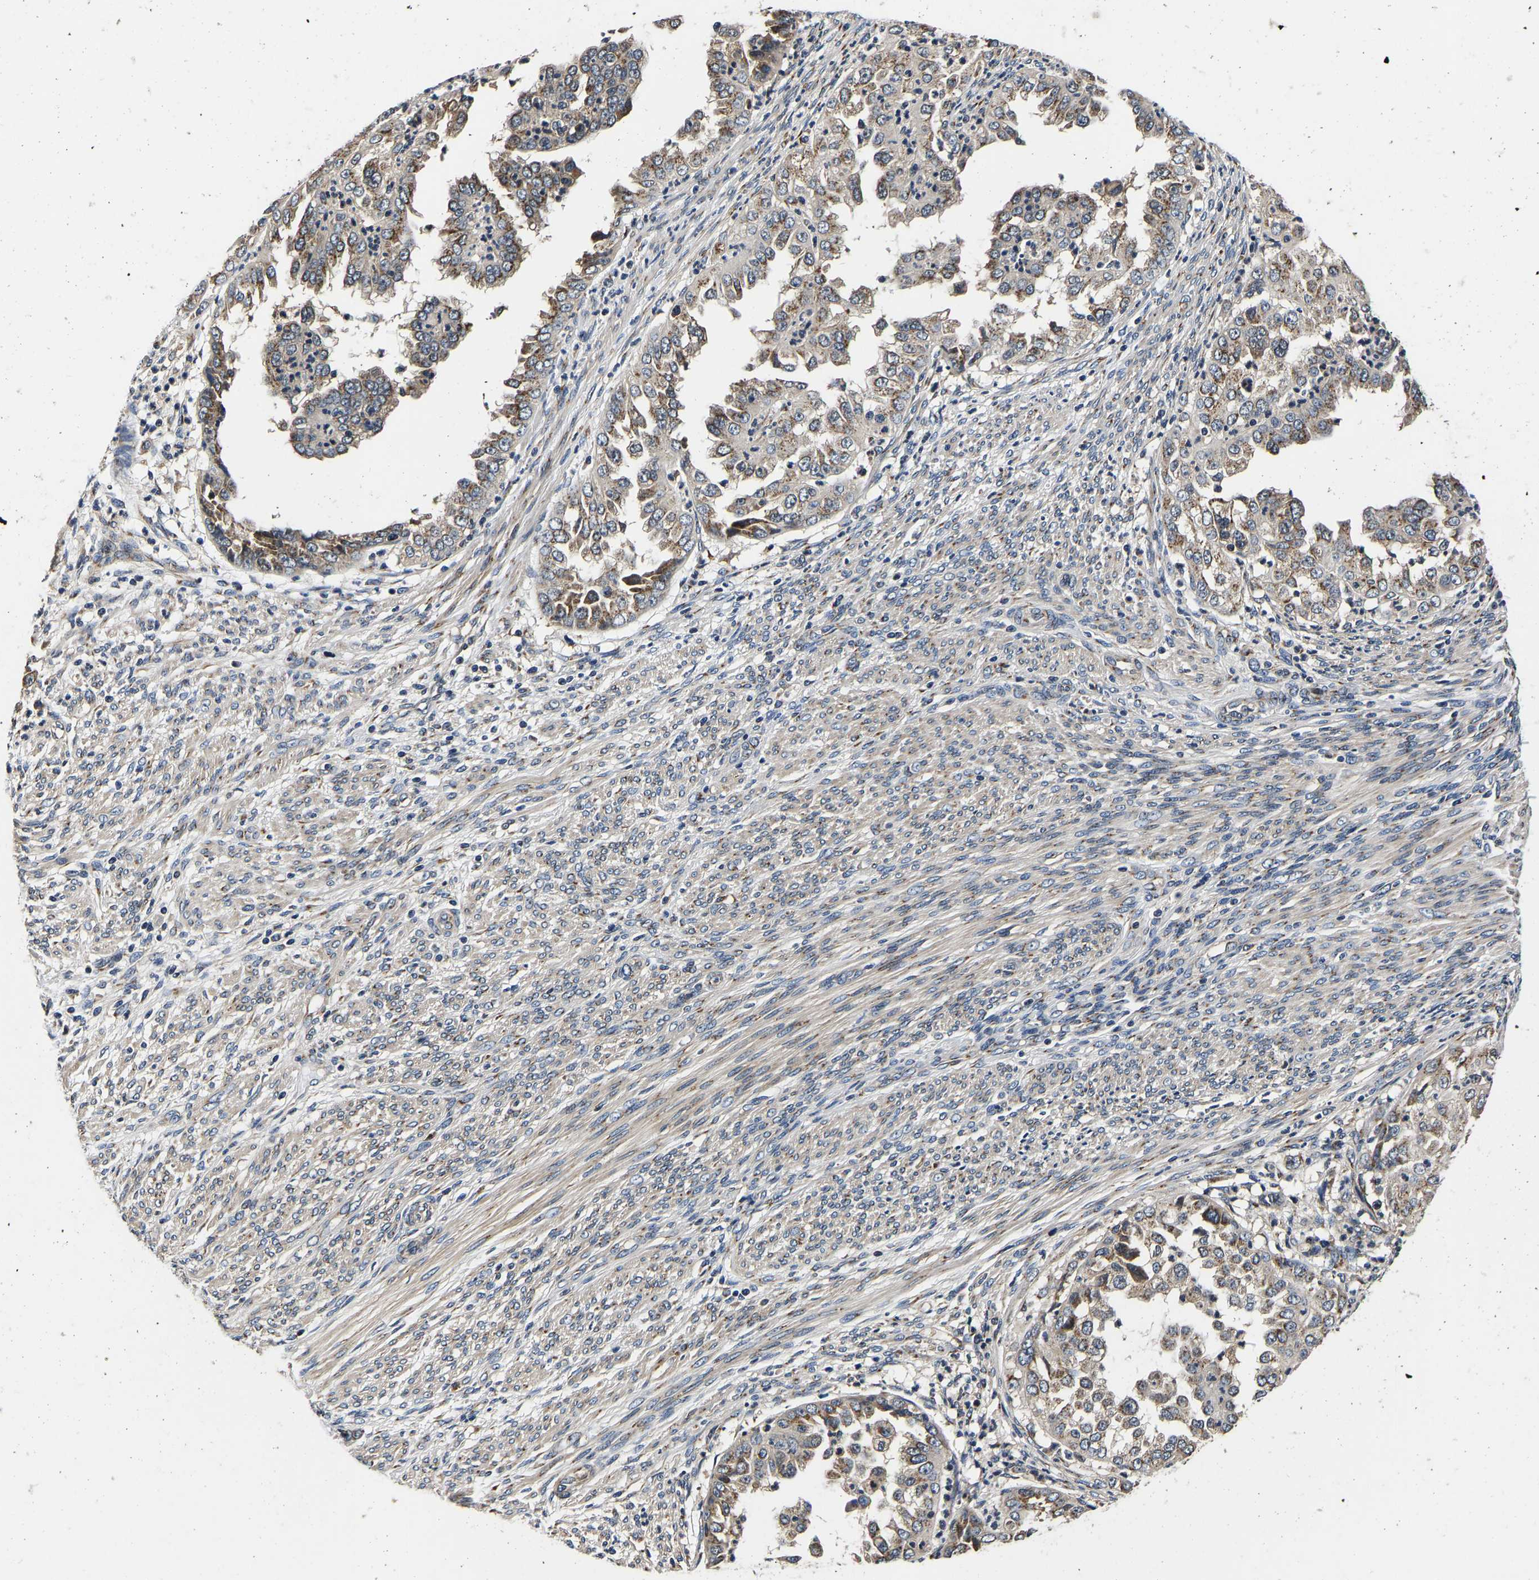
{"staining": {"intensity": "moderate", "quantity": ">75%", "location": "cytoplasmic/membranous"}, "tissue": "endometrial cancer", "cell_type": "Tumor cells", "image_type": "cancer", "snomed": [{"axis": "morphology", "description": "Adenocarcinoma, NOS"}, {"axis": "topography", "description": "Endometrium"}], "caption": "Protein analysis of adenocarcinoma (endometrial) tissue reveals moderate cytoplasmic/membranous positivity in about >75% of tumor cells.", "gene": "RABAC1", "patient": {"sex": "female", "age": 85}}